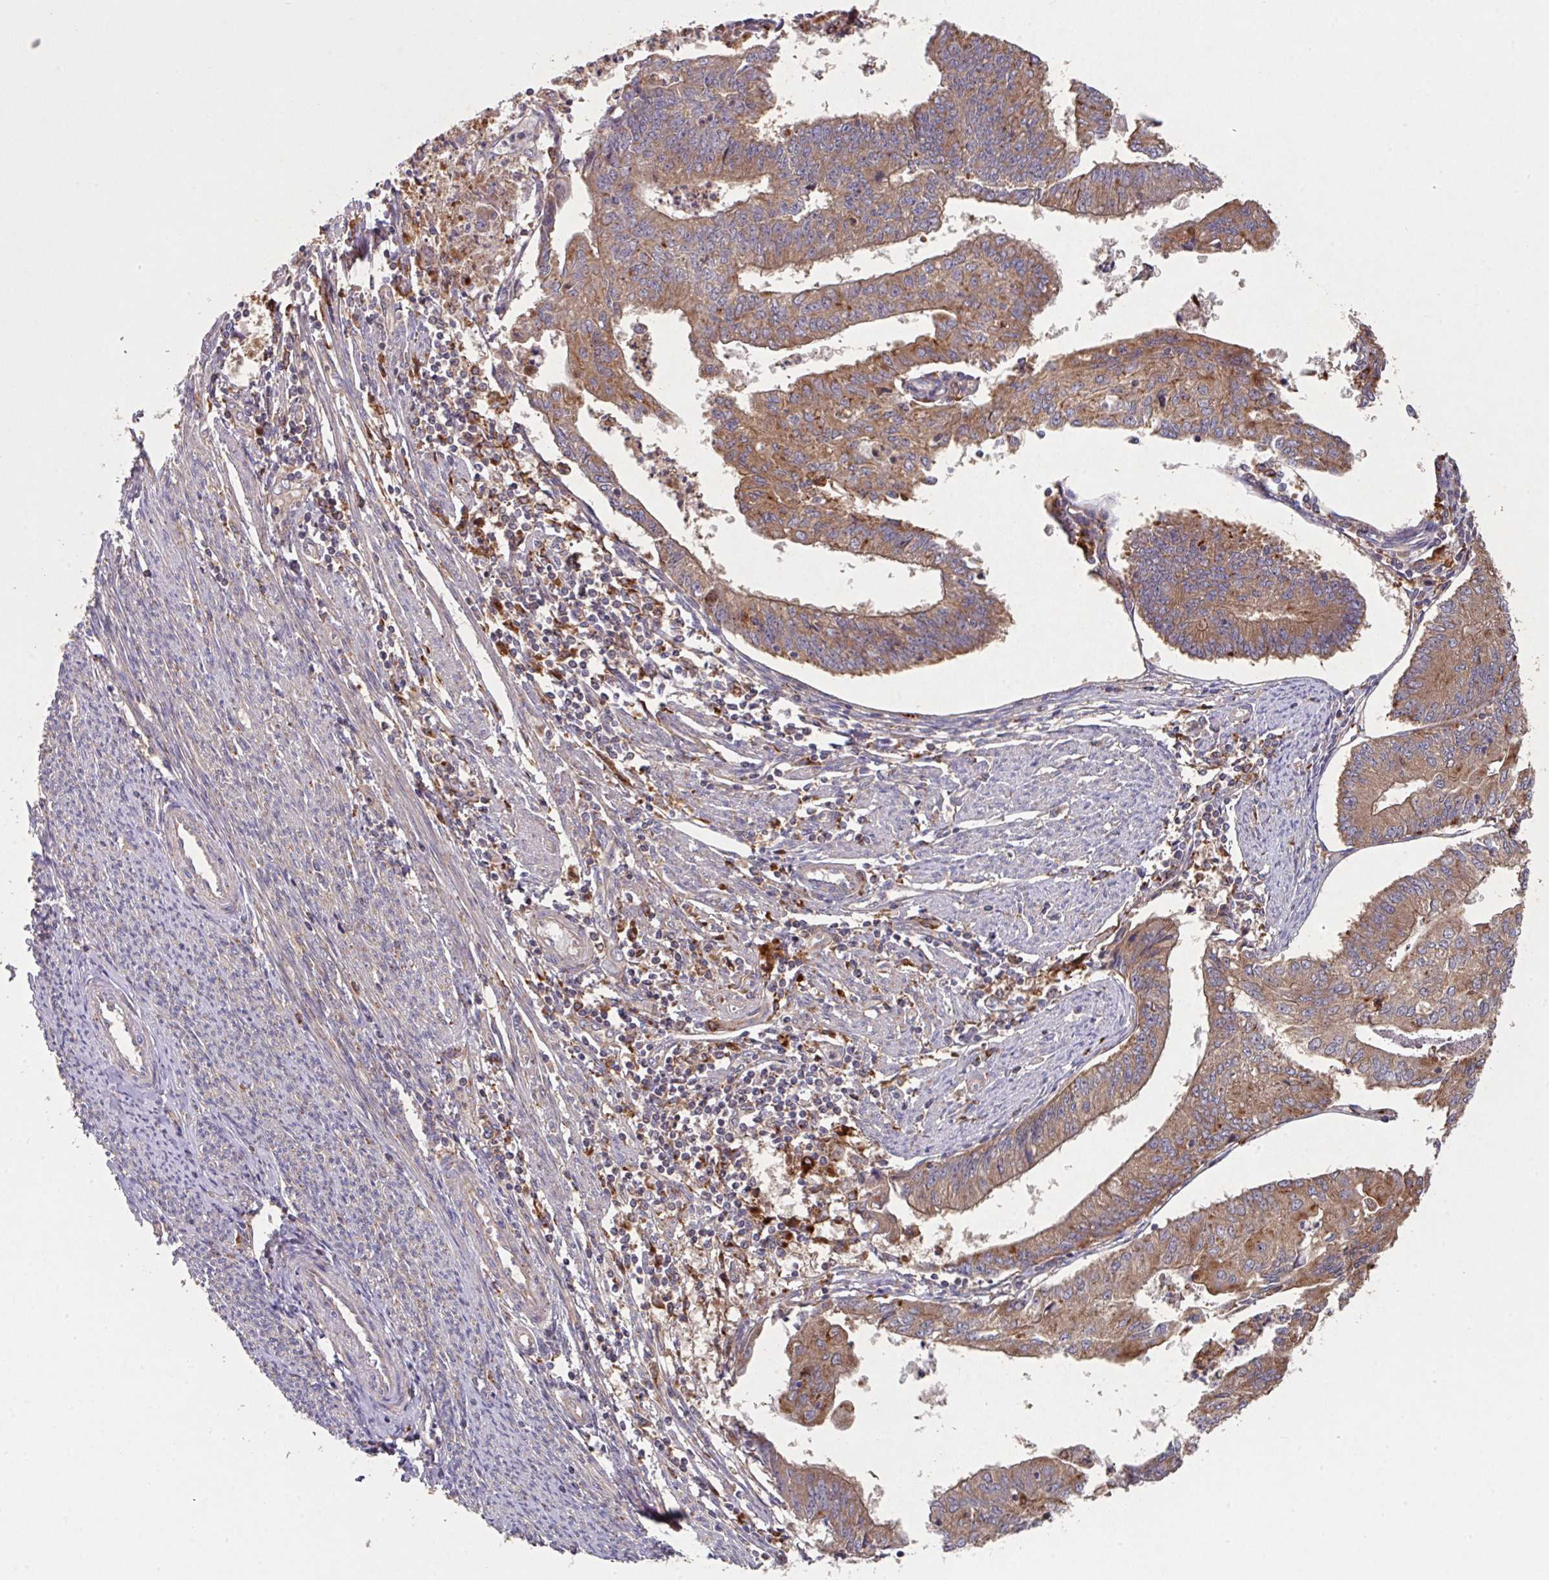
{"staining": {"intensity": "moderate", "quantity": ">75%", "location": "cytoplasmic/membranous"}, "tissue": "endometrial cancer", "cell_type": "Tumor cells", "image_type": "cancer", "snomed": [{"axis": "morphology", "description": "Adenocarcinoma, NOS"}, {"axis": "topography", "description": "Endometrium"}], "caption": "Immunohistochemical staining of human endometrial adenocarcinoma displays medium levels of moderate cytoplasmic/membranous expression in approximately >75% of tumor cells. The protein is shown in brown color, while the nuclei are stained blue.", "gene": "TRIM14", "patient": {"sex": "female", "age": 56}}